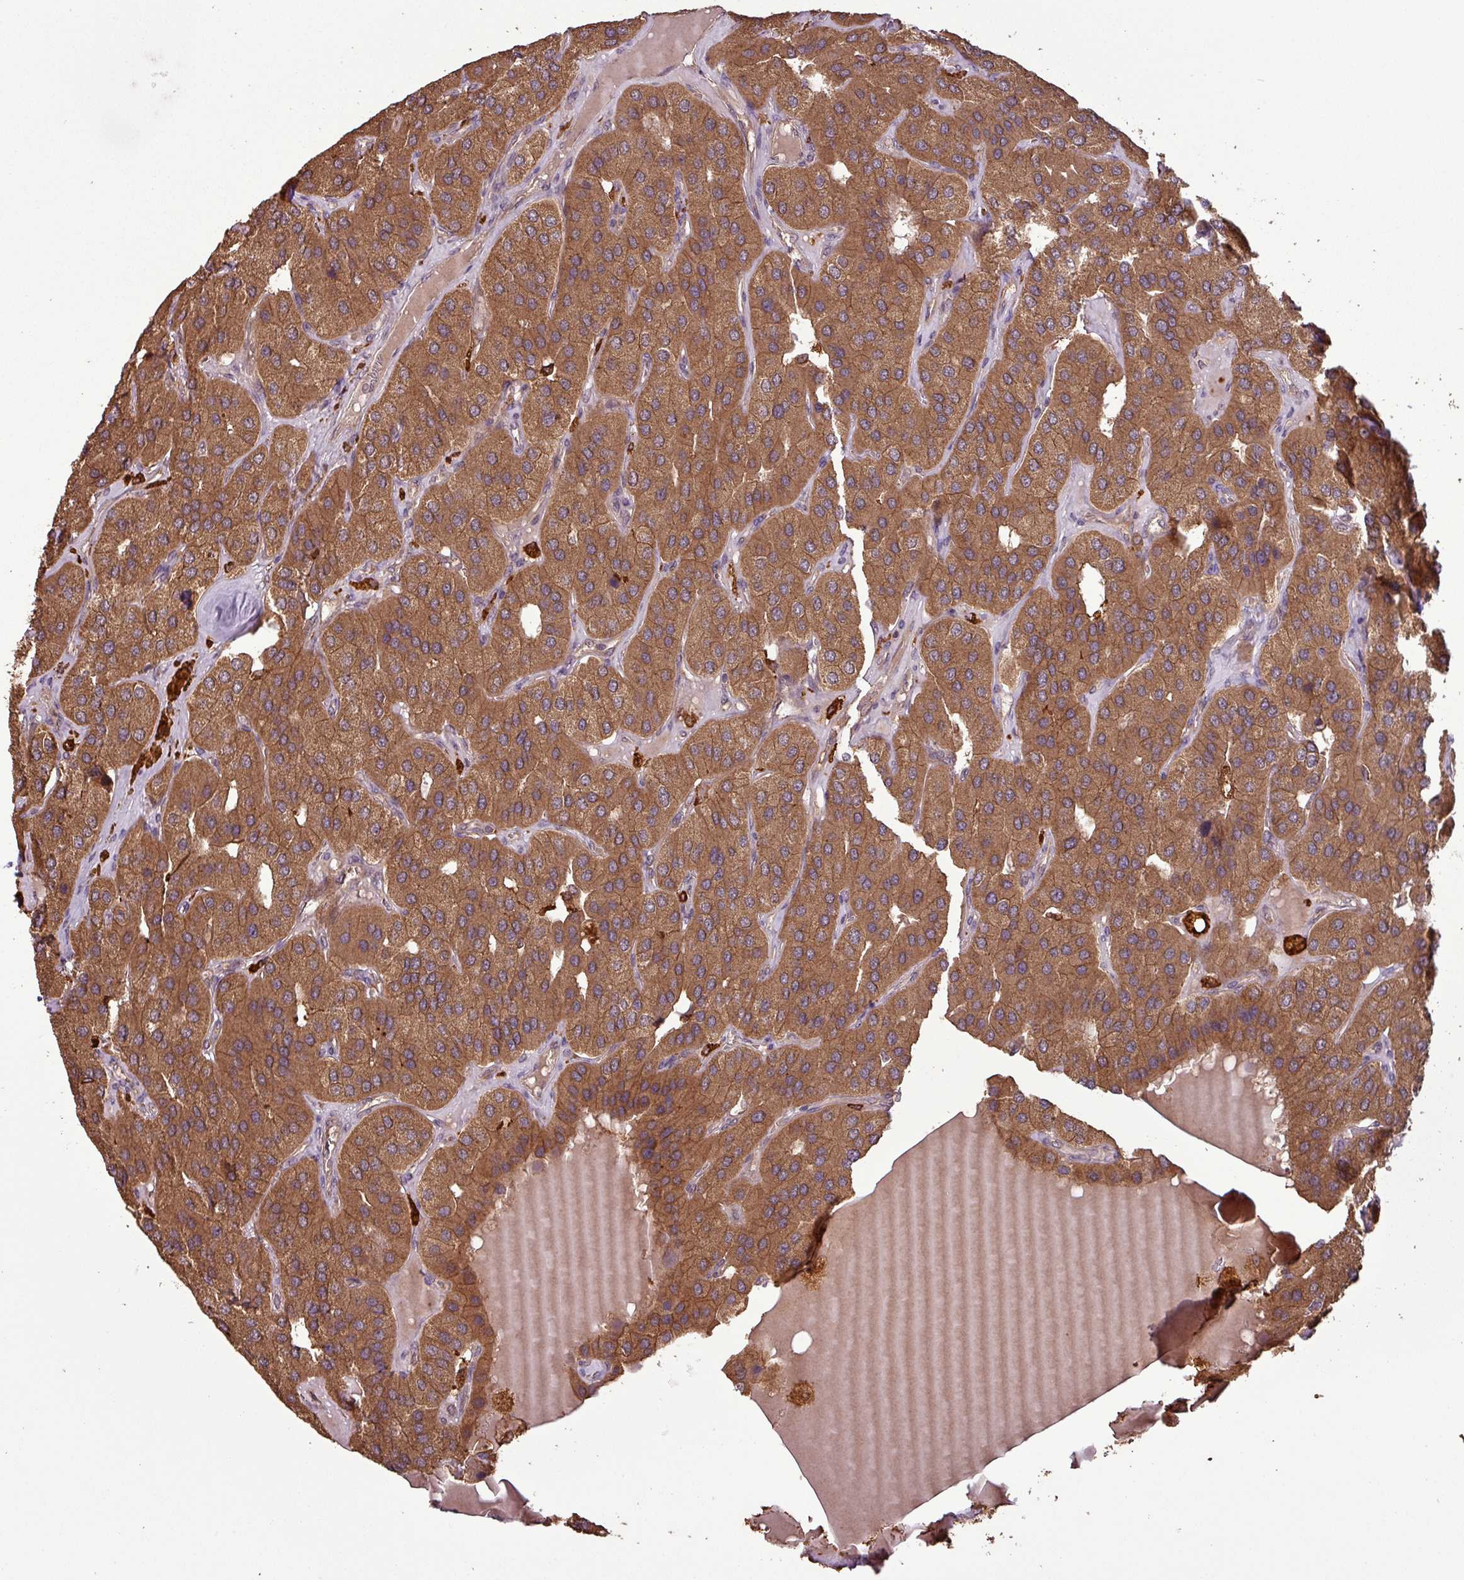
{"staining": {"intensity": "moderate", "quantity": ">75%", "location": "cytoplasmic/membranous"}, "tissue": "parathyroid gland", "cell_type": "Glandular cells", "image_type": "normal", "snomed": [{"axis": "morphology", "description": "Normal tissue, NOS"}, {"axis": "morphology", "description": "Adenoma, NOS"}, {"axis": "topography", "description": "Parathyroid gland"}], "caption": "Human parathyroid gland stained with a brown dye shows moderate cytoplasmic/membranous positive positivity in about >75% of glandular cells.", "gene": "NT5C3A", "patient": {"sex": "female", "age": 86}}